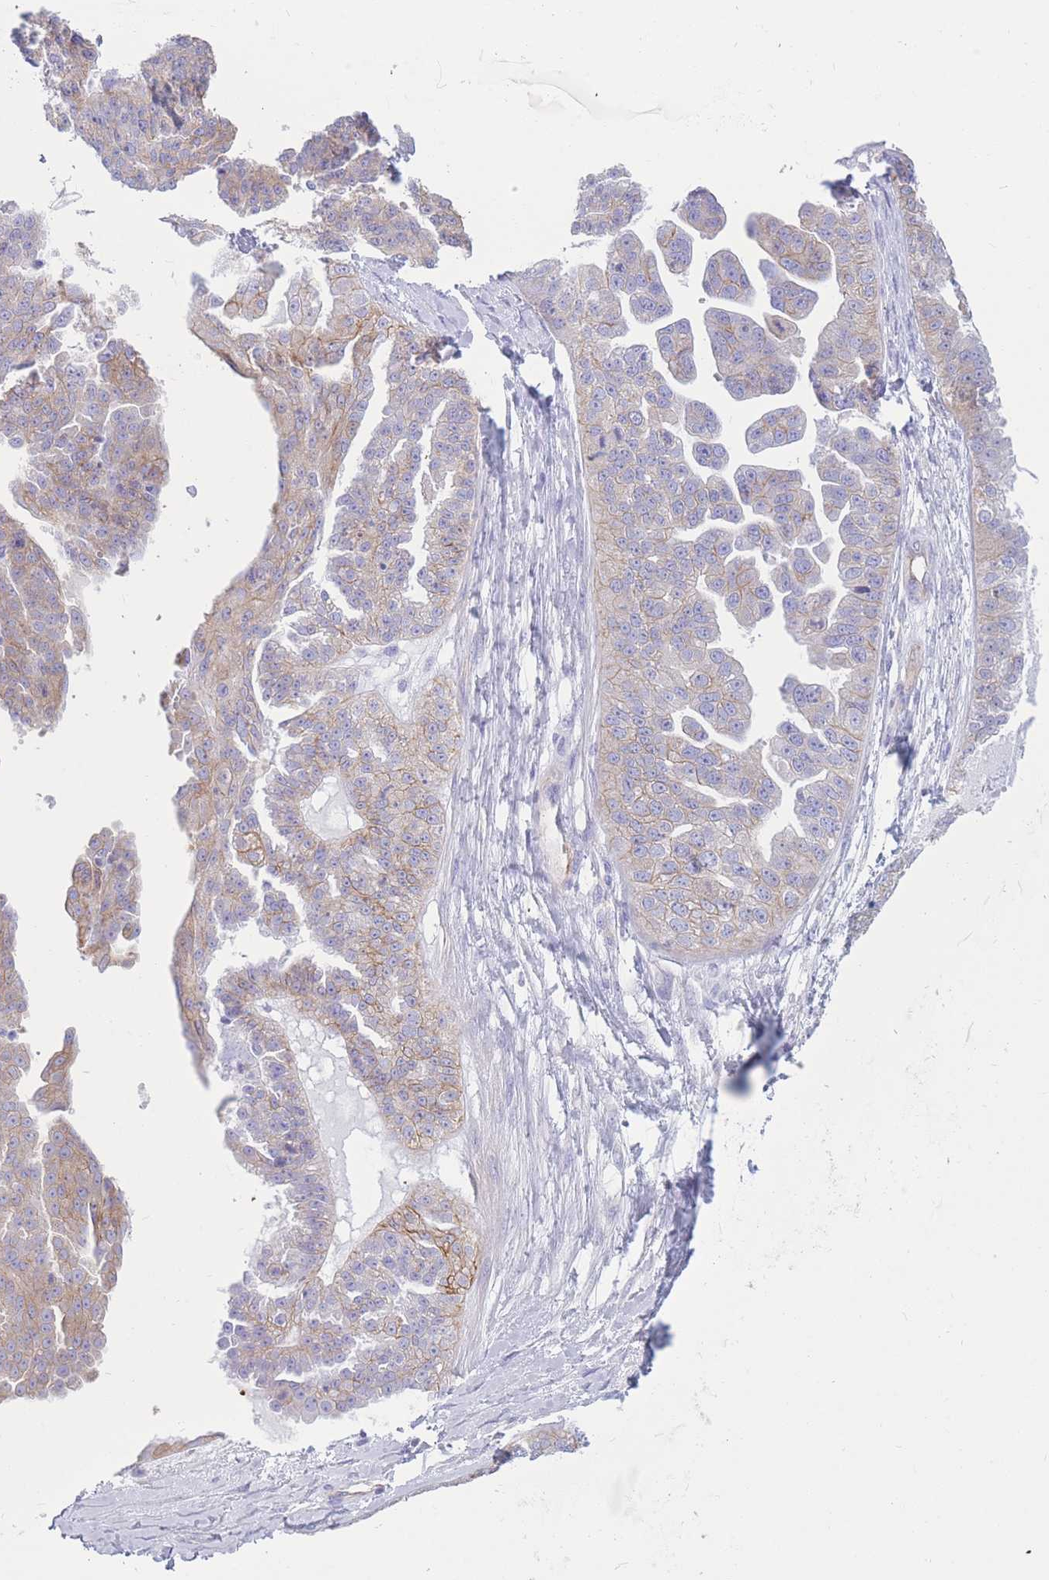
{"staining": {"intensity": "moderate", "quantity": "25%-75%", "location": "cytoplasmic/membranous"}, "tissue": "ovarian cancer", "cell_type": "Tumor cells", "image_type": "cancer", "snomed": [{"axis": "morphology", "description": "Cystadenocarcinoma, serous, NOS"}, {"axis": "topography", "description": "Ovary"}], "caption": "The micrograph exhibits staining of serous cystadenocarcinoma (ovarian), revealing moderate cytoplasmic/membranous protein positivity (brown color) within tumor cells.", "gene": "ADD2", "patient": {"sex": "female", "age": 58}}